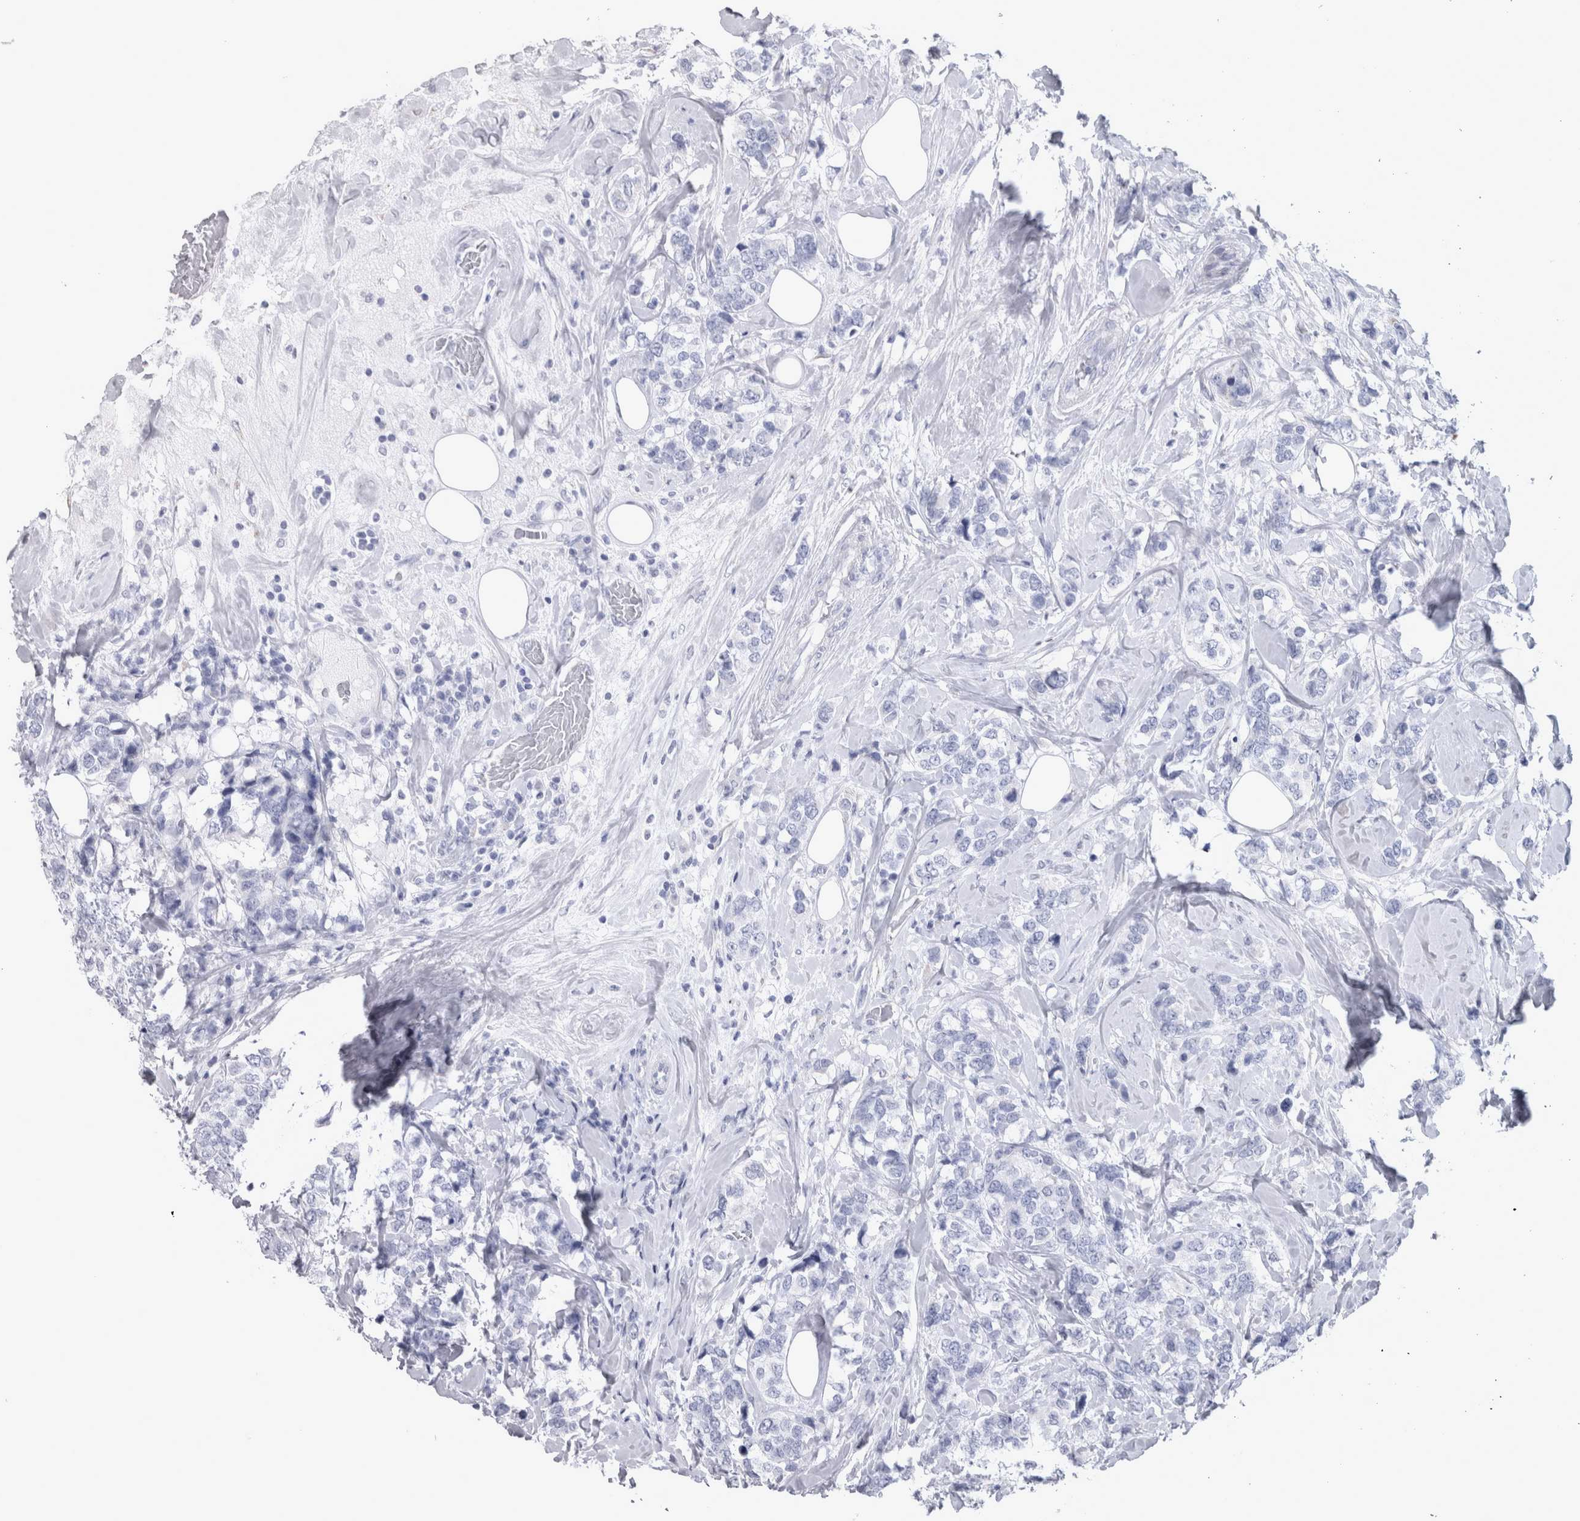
{"staining": {"intensity": "negative", "quantity": "none", "location": "none"}, "tissue": "breast cancer", "cell_type": "Tumor cells", "image_type": "cancer", "snomed": [{"axis": "morphology", "description": "Lobular carcinoma"}, {"axis": "topography", "description": "Breast"}], "caption": "Immunohistochemistry (IHC) photomicrograph of neoplastic tissue: human breast lobular carcinoma stained with DAB (3,3'-diaminobenzidine) reveals no significant protein staining in tumor cells.", "gene": "MSMB", "patient": {"sex": "female", "age": 59}}